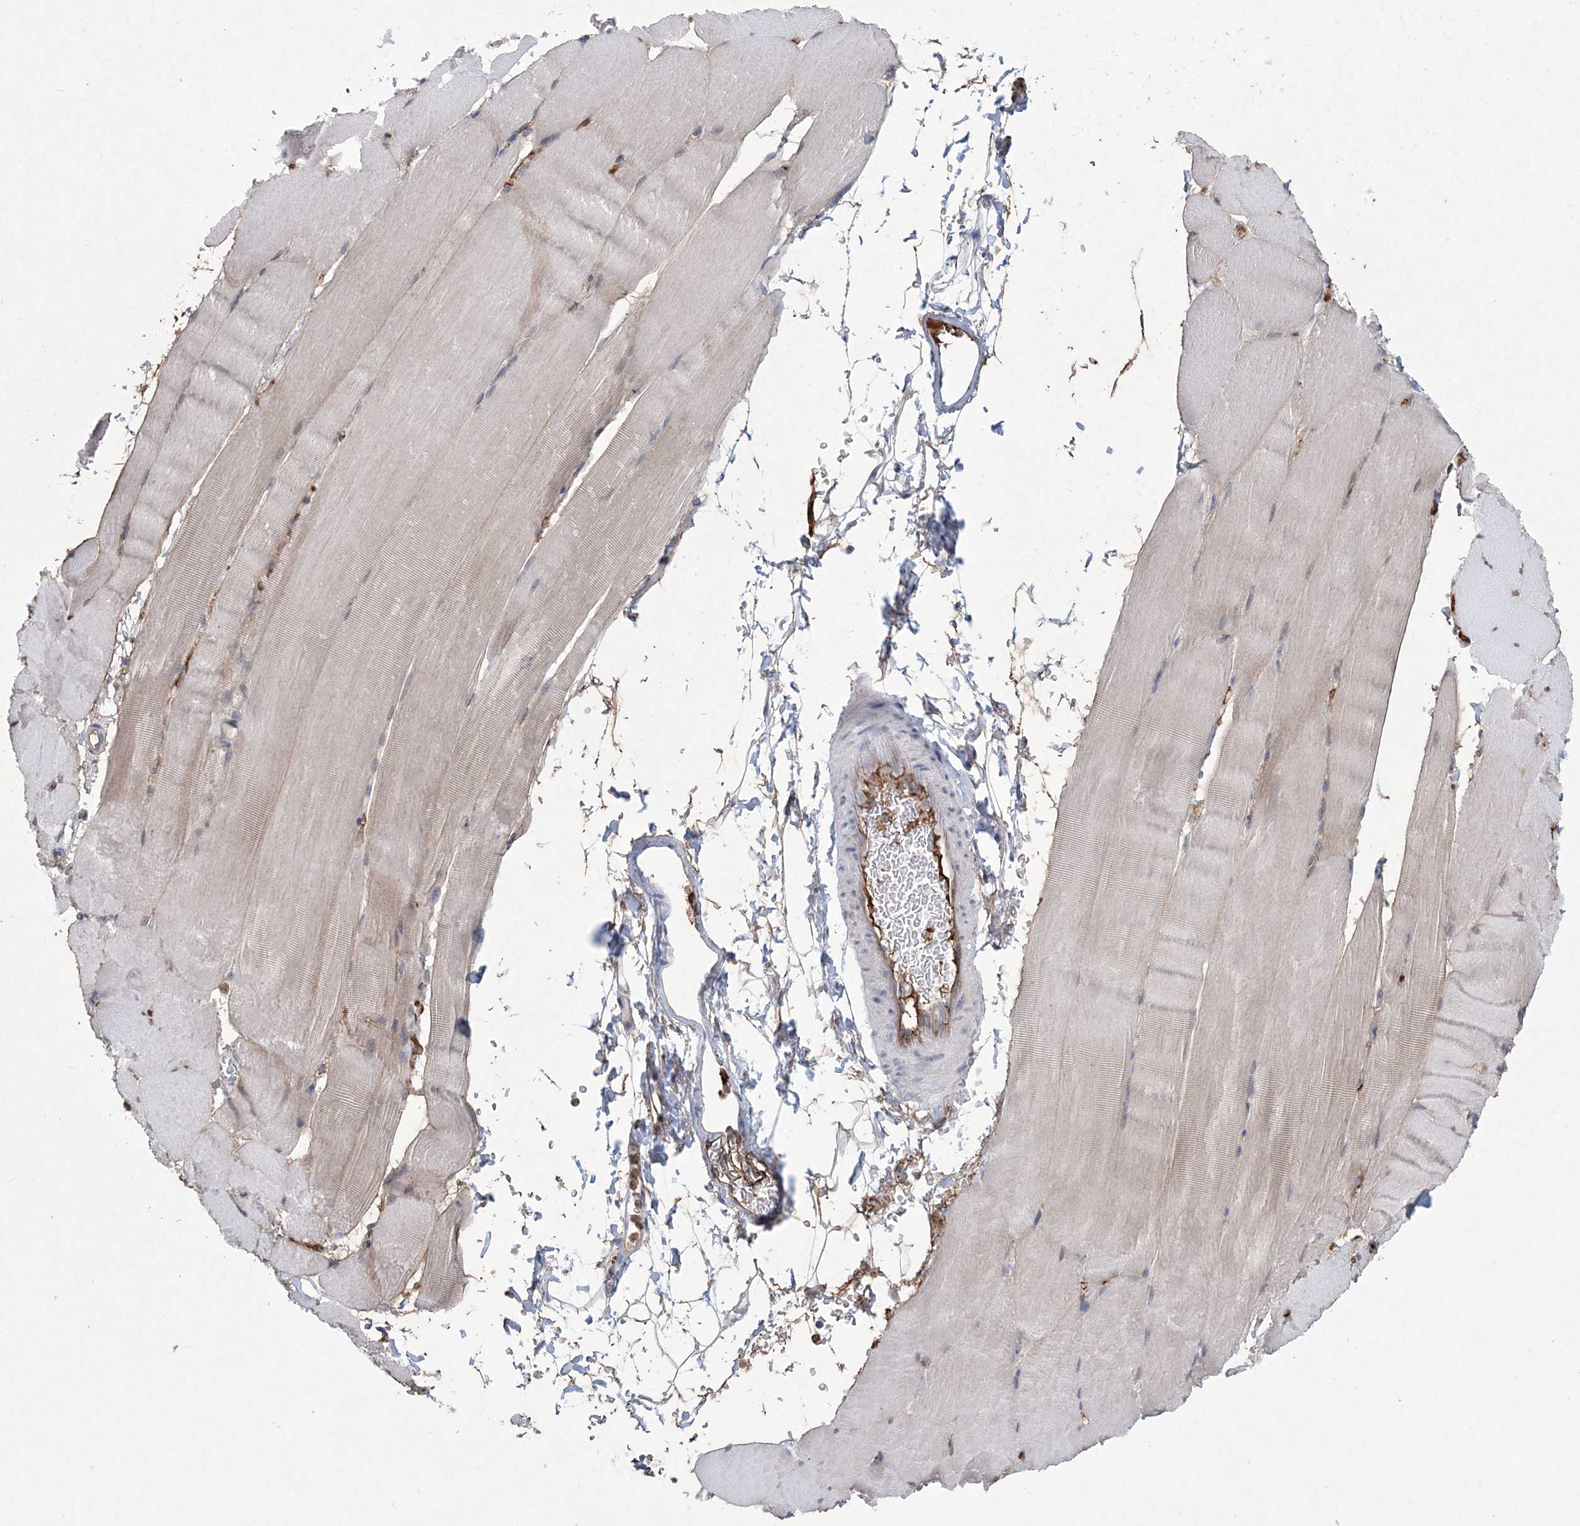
{"staining": {"intensity": "weak", "quantity": "<25%", "location": "cytoplasmic/membranous"}, "tissue": "skeletal muscle", "cell_type": "Myocytes", "image_type": "normal", "snomed": [{"axis": "morphology", "description": "Normal tissue, NOS"}, {"axis": "topography", "description": "Skeletal muscle"}, {"axis": "topography", "description": "Parathyroid gland"}], "caption": "Immunohistochemical staining of benign human skeletal muscle demonstrates no significant expression in myocytes.", "gene": "DPCD", "patient": {"sex": "female", "age": 37}}